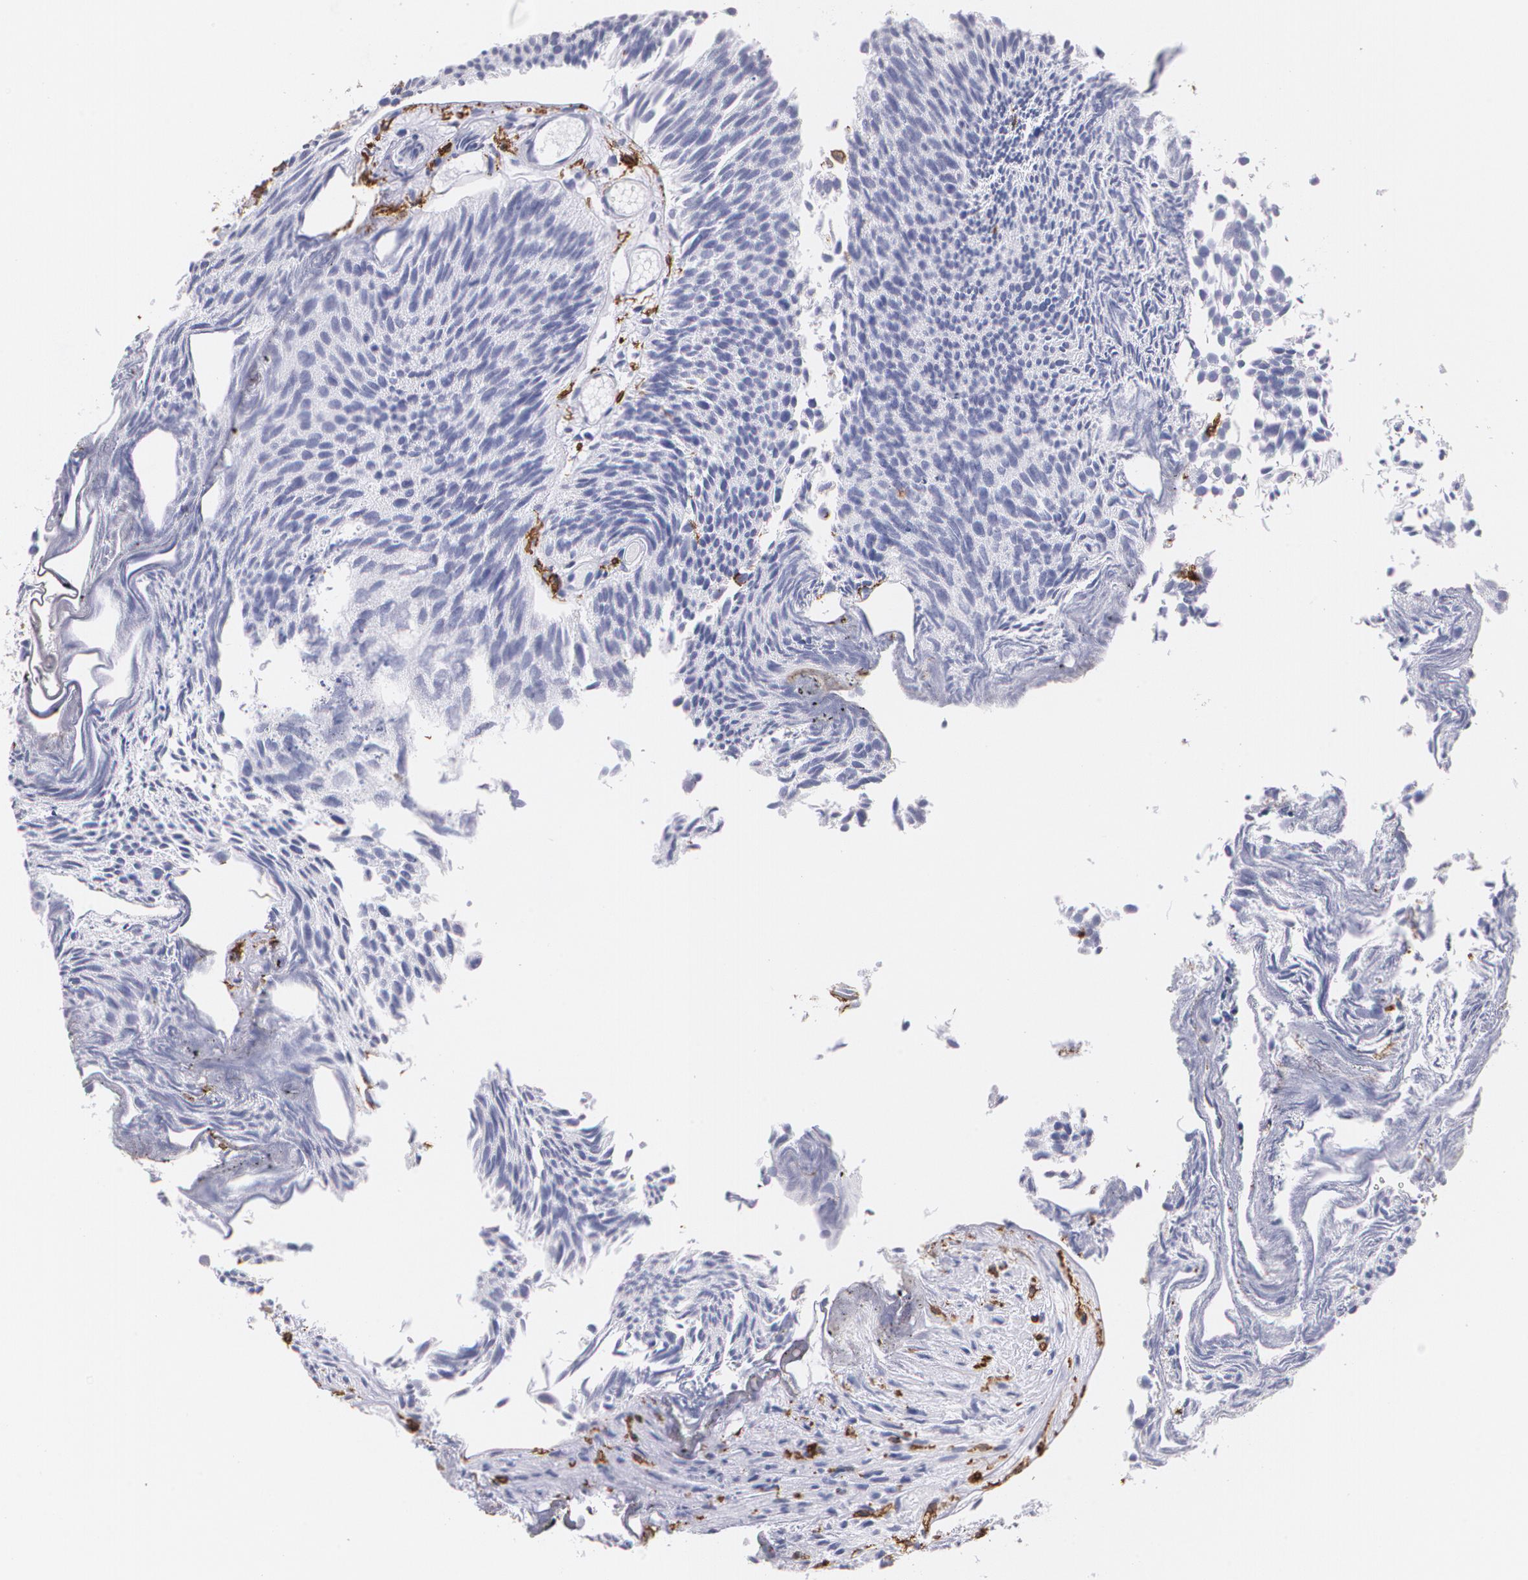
{"staining": {"intensity": "negative", "quantity": "none", "location": "none"}, "tissue": "urothelial cancer", "cell_type": "Tumor cells", "image_type": "cancer", "snomed": [{"axis": "morphology", "description": "Urothelial carcinoma, Low grade"}, {"axis": "topography", "description": "Urinary bladder"}], "caption": "Immunohistochemistry image of neoplastic tissue: human urothelial cancer stained with DAB reveals no significant protein positivity in tumor cells.", "gene": "PTPRC", "patient": {"sex": "male", "age": 84}}